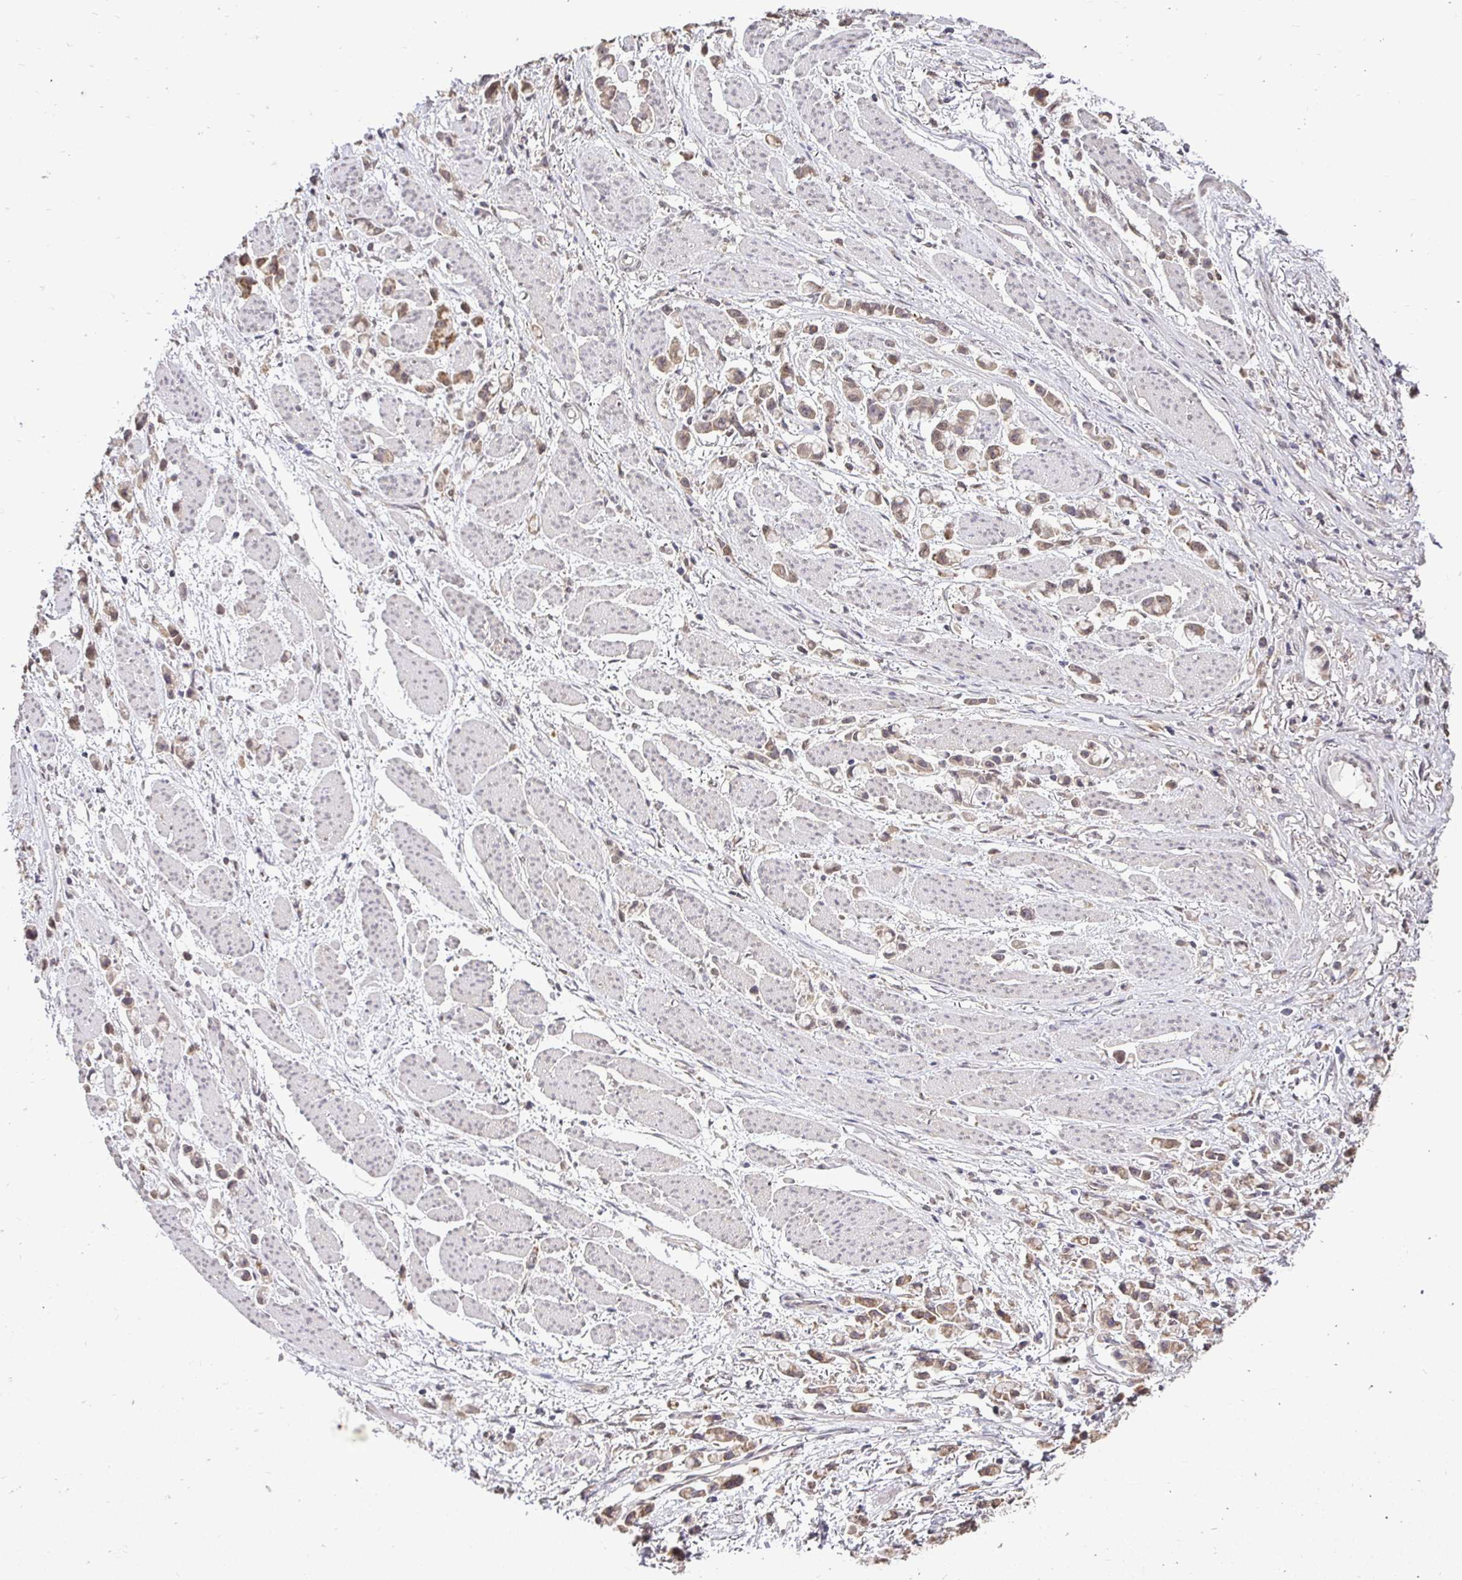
{"staining": {"intensity": "weak", "quantity": ">75%", "location": "cytoplasmic/membranous"}, "tissue": "stomach cancer", "cell_type": "Tumor cells", "image_type": "cancer", "snomed": [{"axis": "morphology", "description": "Adenocarcinoma, NOS"}, {"axis": "topography", "description": "Stomach"}], "caption": "High-power microscopy captured an immunohistochemistry micrograph of stomach cancer (adenocarcinoma), revealing weak cytoplasmic/membranous positivity in approximately >75% of tumor cells. (DAB (3,3'-diaminobenzidine) IHC, brown staining for protein, blue staining for nuclei).", "gene": "RHEBL1", "patient": {"sex": "female", "age": 81}}